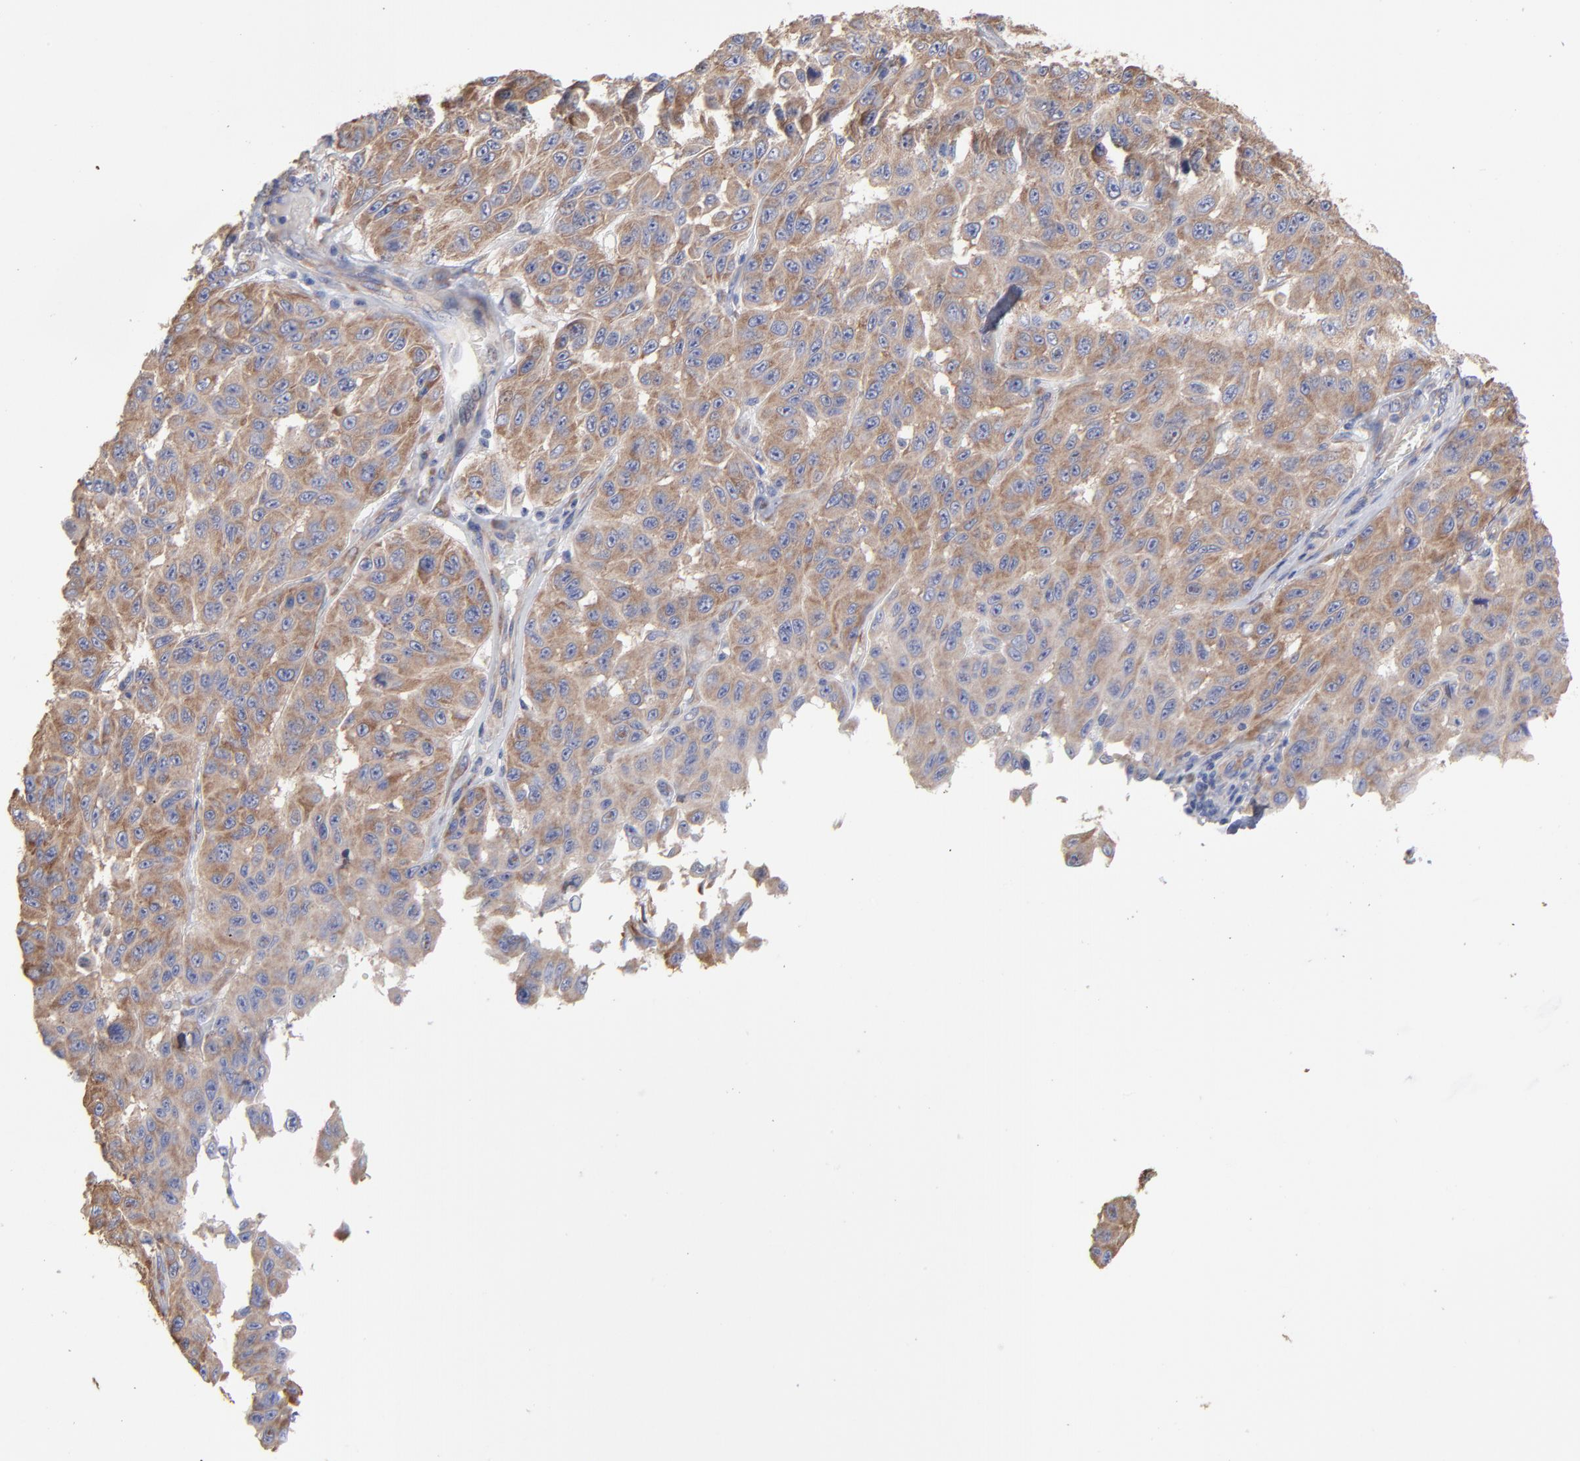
{"staining": {"intensity": "weak", "quantity": ">75%", "location": "cytoplasmic/membranous"}, "tissue": "melanoma", "cell_type": "Tumor cells", "image_type": "cancer", "snomed": [{"axis": "morphology", "description": "Malignant melanoma, NOS"}, {"axis": "topography", "description": "Skin"}], "caption": "Immunohistochemical staining of malignant melanoma shows weak cytoplasmic/membranous protein staining in about >75% of tumor cells.", "gene": "RPL3", "patient": {"sex": "male", "age": 30}}